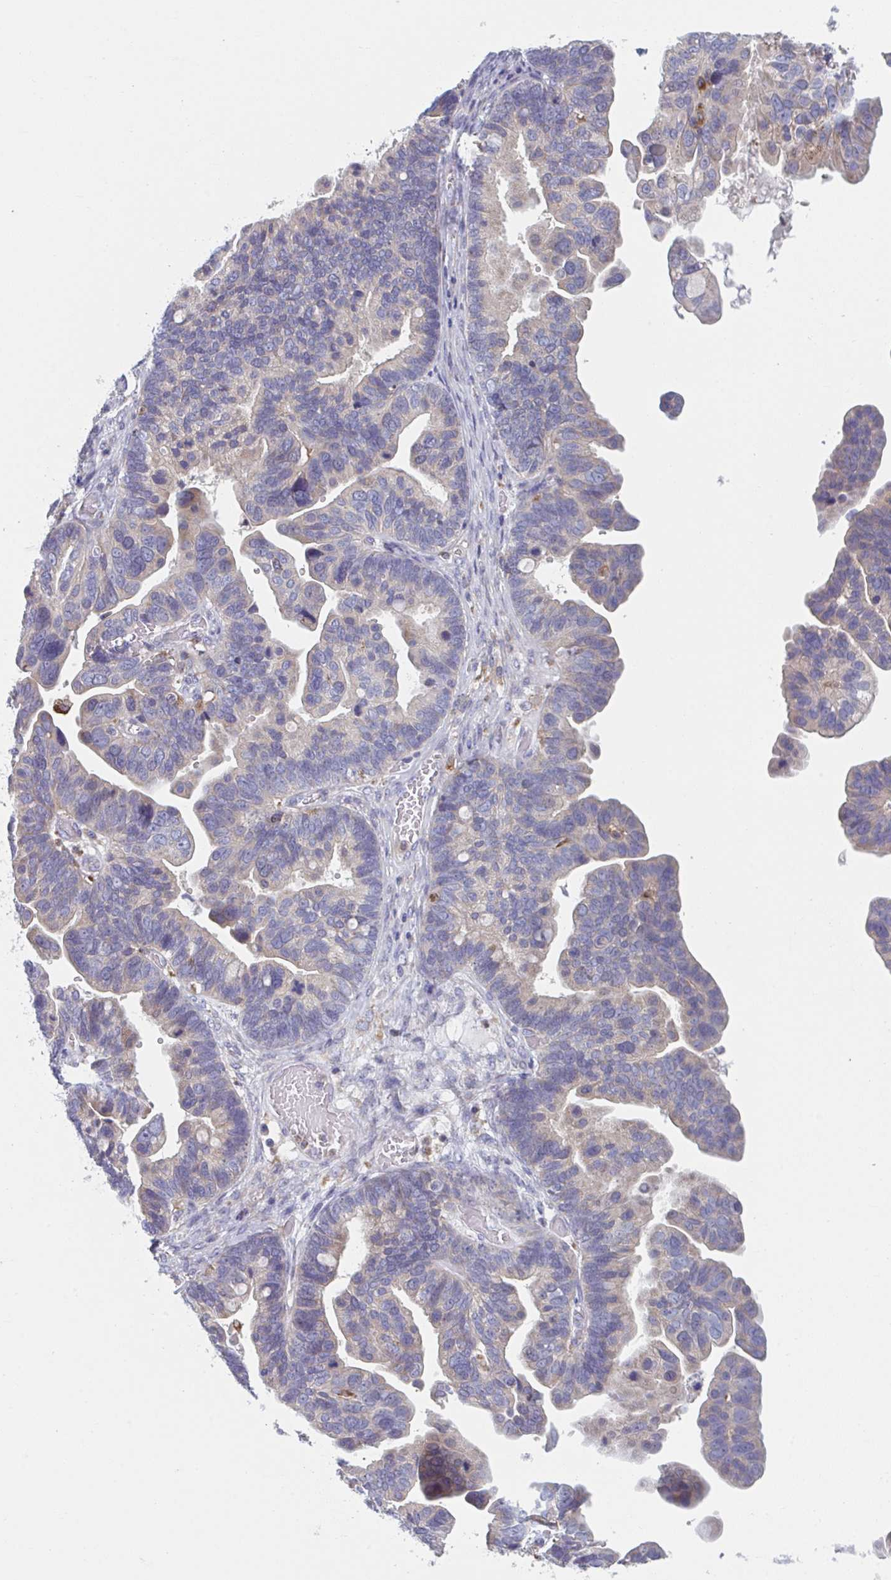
{"staining": {"intensity": "weak", "quantity": "<25%", "location": "cytoplasmic/membranous"}, "tissue": "ovarian cancer", "cell_type": "Tumor cells", "image_type": "cancer", "snomed": [{"axis": "morphology", "description": "Cystadenocarcinoma, serous, NOS"}, {"axis": "topography", "description": "Ovary"}], "caption": "High power microscopy image of an IHC micrograph of ovarian cancer, revealing no significant positivity in tumor cells.", "gene": "NIPSNAP1", "patient": {"sex": "female", "age": 56}}